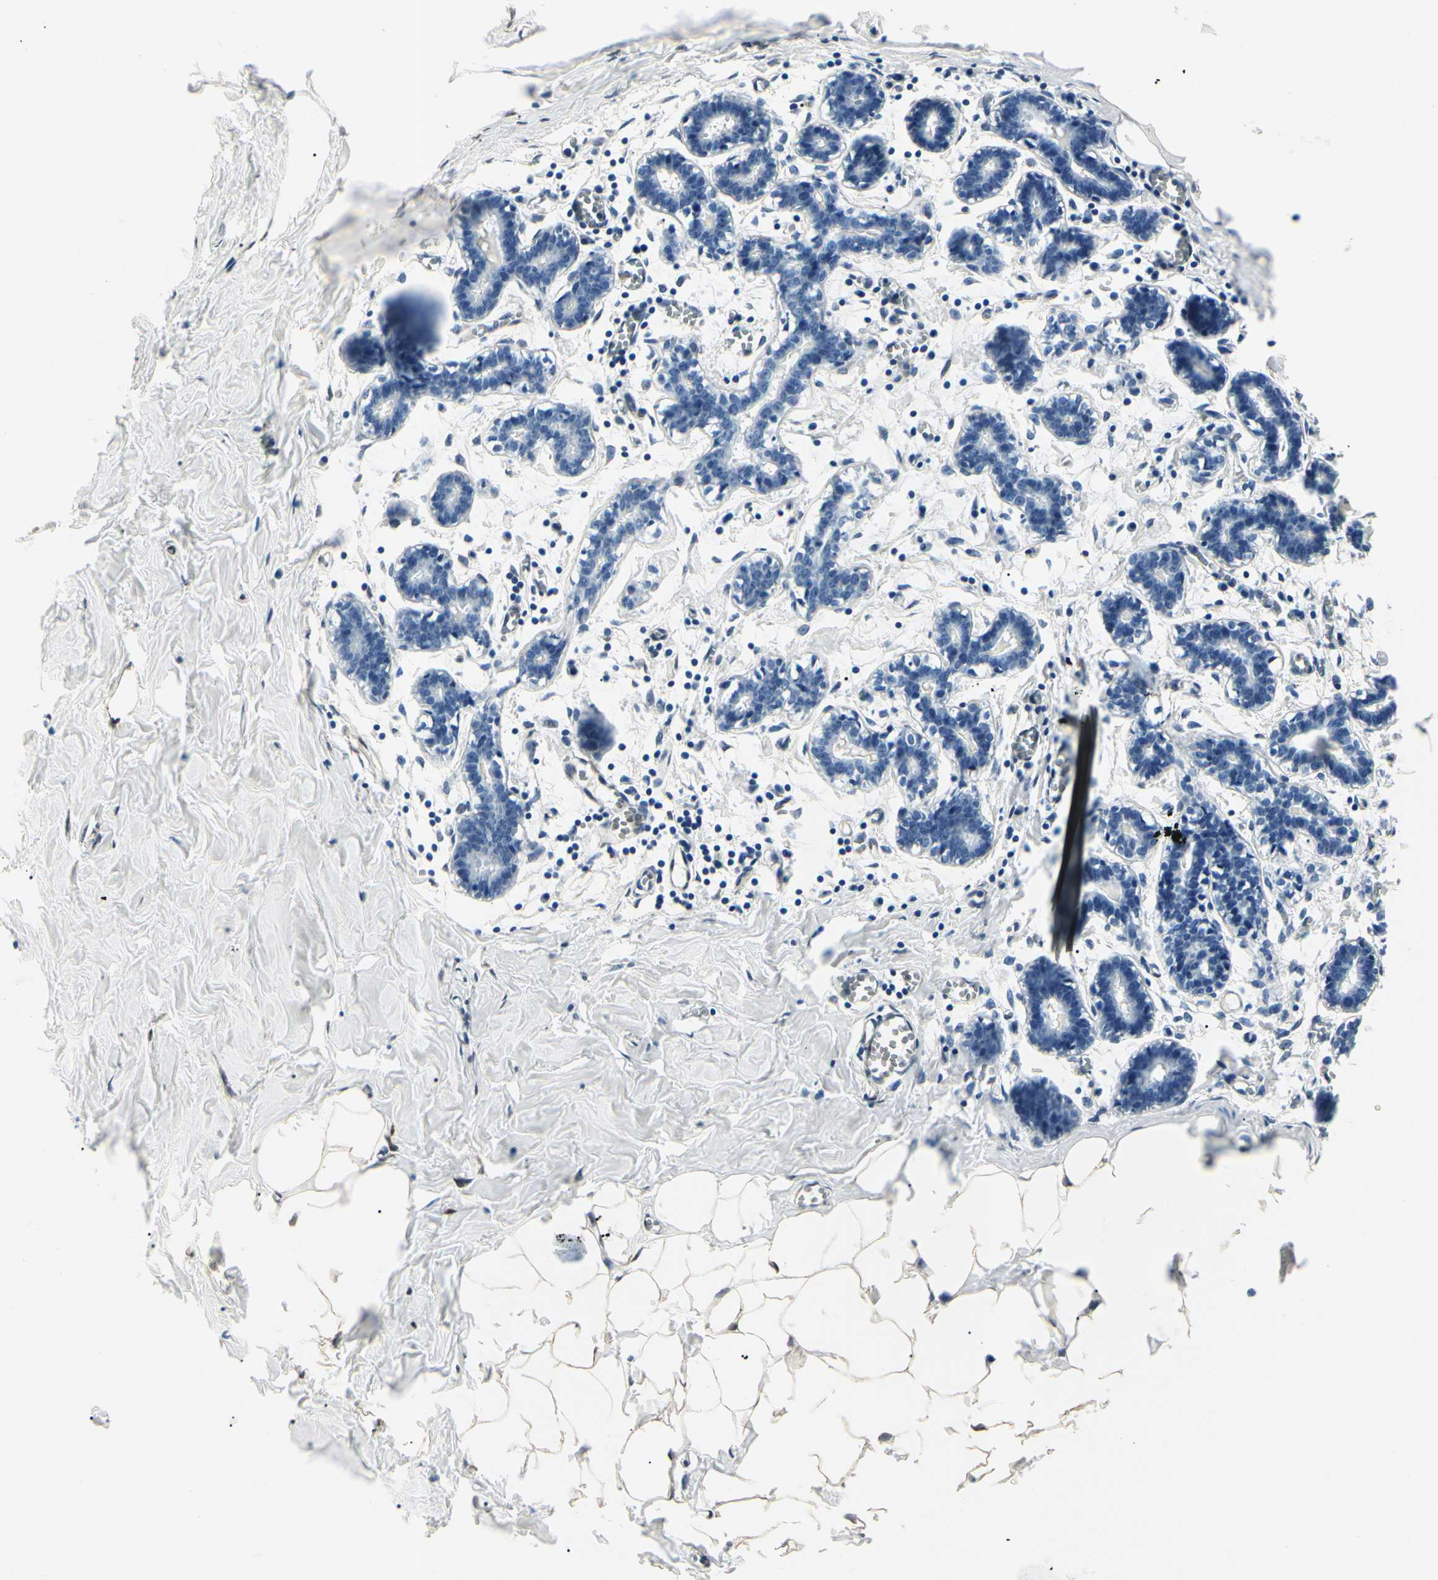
{"staining": {"intensity": "weak", "quantity": "25%-75%", "location": "cytoplasmic/membranous,nuclear"}, "tissue": "breast", "cell_type": "Adipocytes", "image_type": "normal", "snomed": [{"axis": "morphology", "description": "Normal tissue, NOS"}, {"axis": "topography", "description": "Breast"}], "caption": "A brown stain highlights weak cytoplasmic/membranous,nuclear staining of a protein in adipocytes of benign human breast. The protein is stained brown, and the nuclei are stained in blue (DAB IHC with brightfield microscopy, high magnification).", "gene": "AKR1C3", "patient": {"sex": "female", "age": 27}}